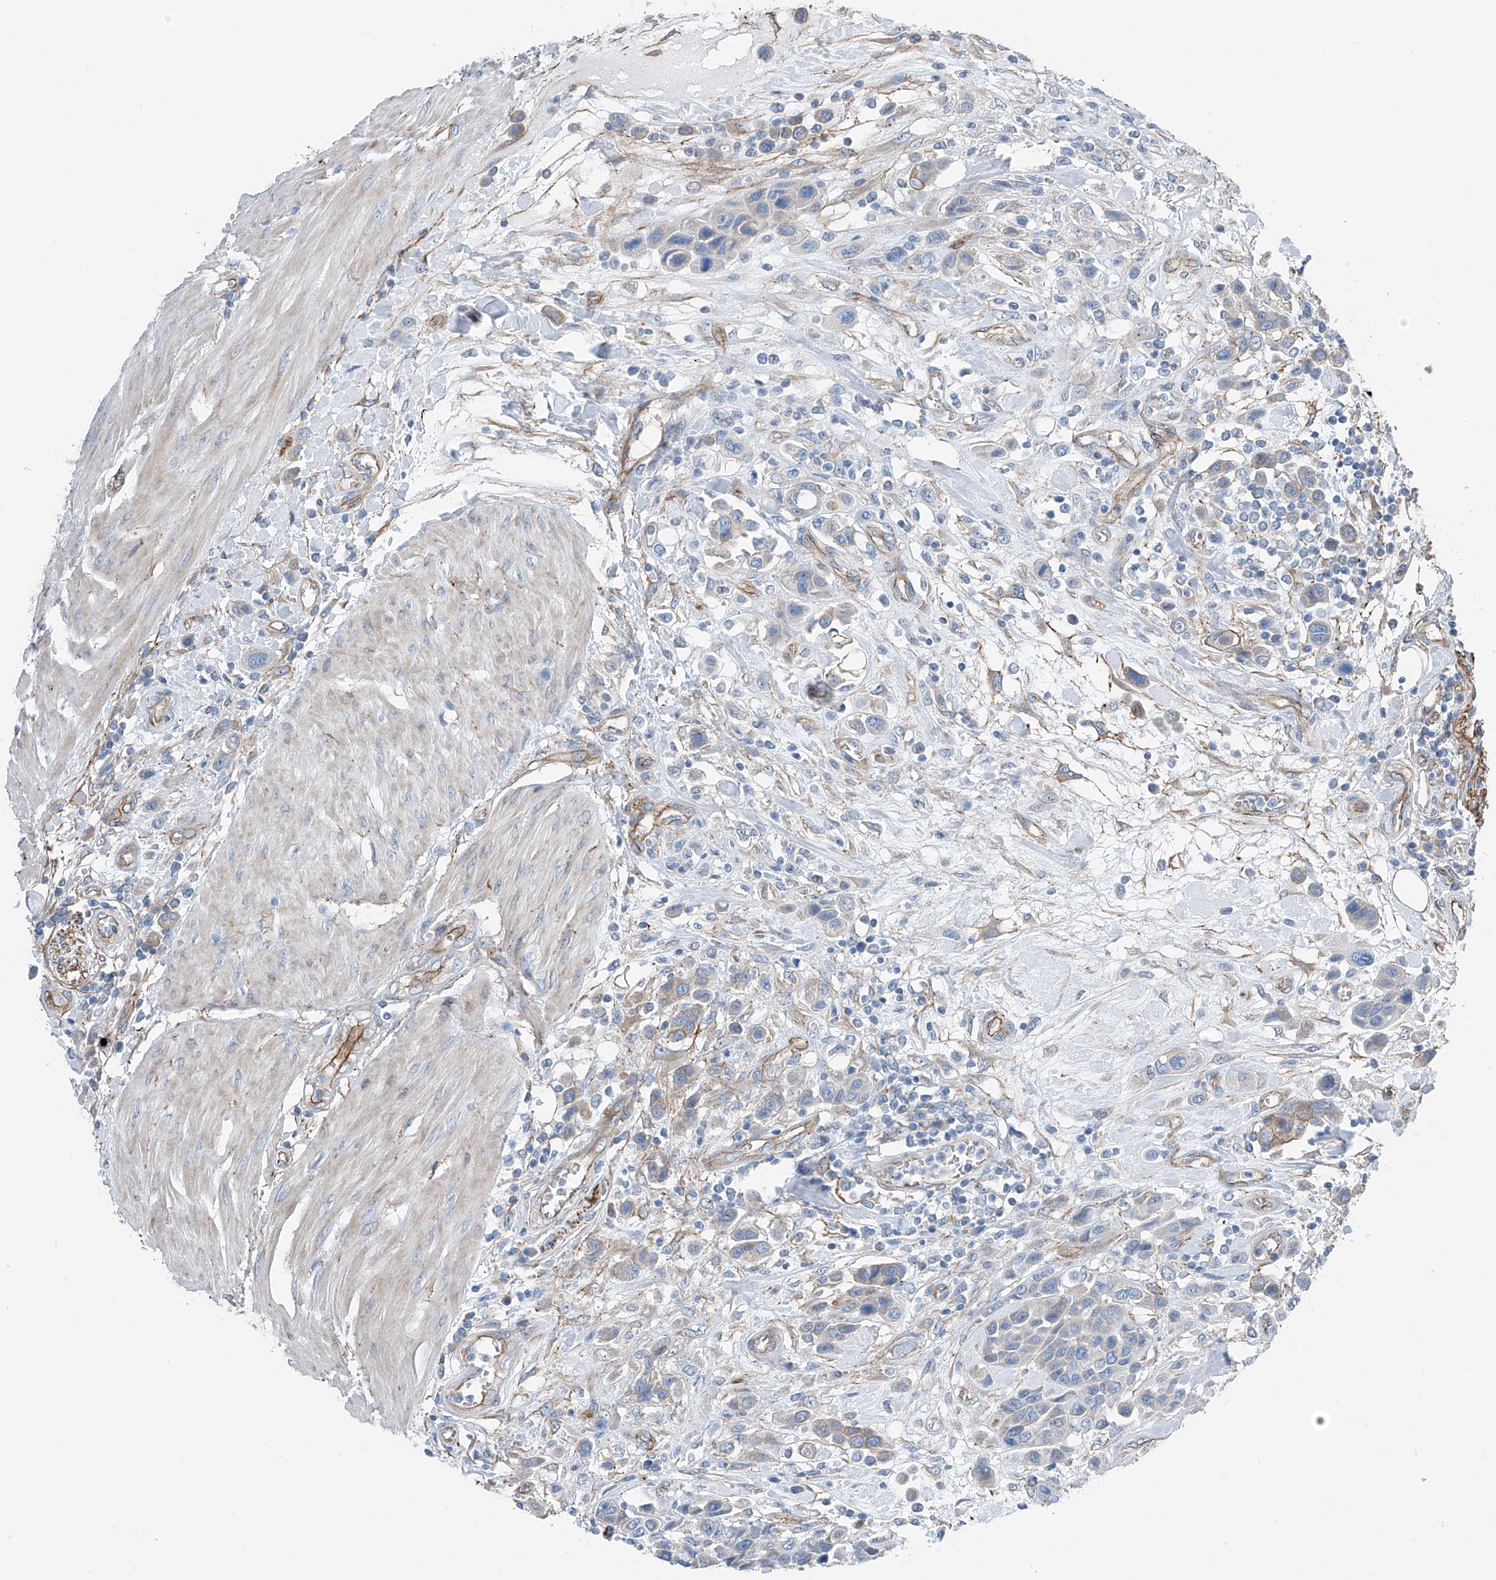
{"staining": {"intensity": "weak", "quantity": "25%-75%", "location": "cytoplasmic/membranous"}, "tissue": "urothelial cancer", "cell_type": "Tumor cells", "image_type": "cancer", "snomed": [{"axis": "morphology", "description": "Urothelial carcinoma, High grade"}, {"axis": "topography", "description": "Urinary bladder"}], "caption": "A histopathology image of human urothelial carcinoma (high-grade) stained for a protein exhibits weak cytoplasmic/membranous brown staining in tumor cells. (DAB IHC with brightfield microscopy, high magnification).", "gene": "THEMIS2", "patient": {"sex": "male", "age": 50}}